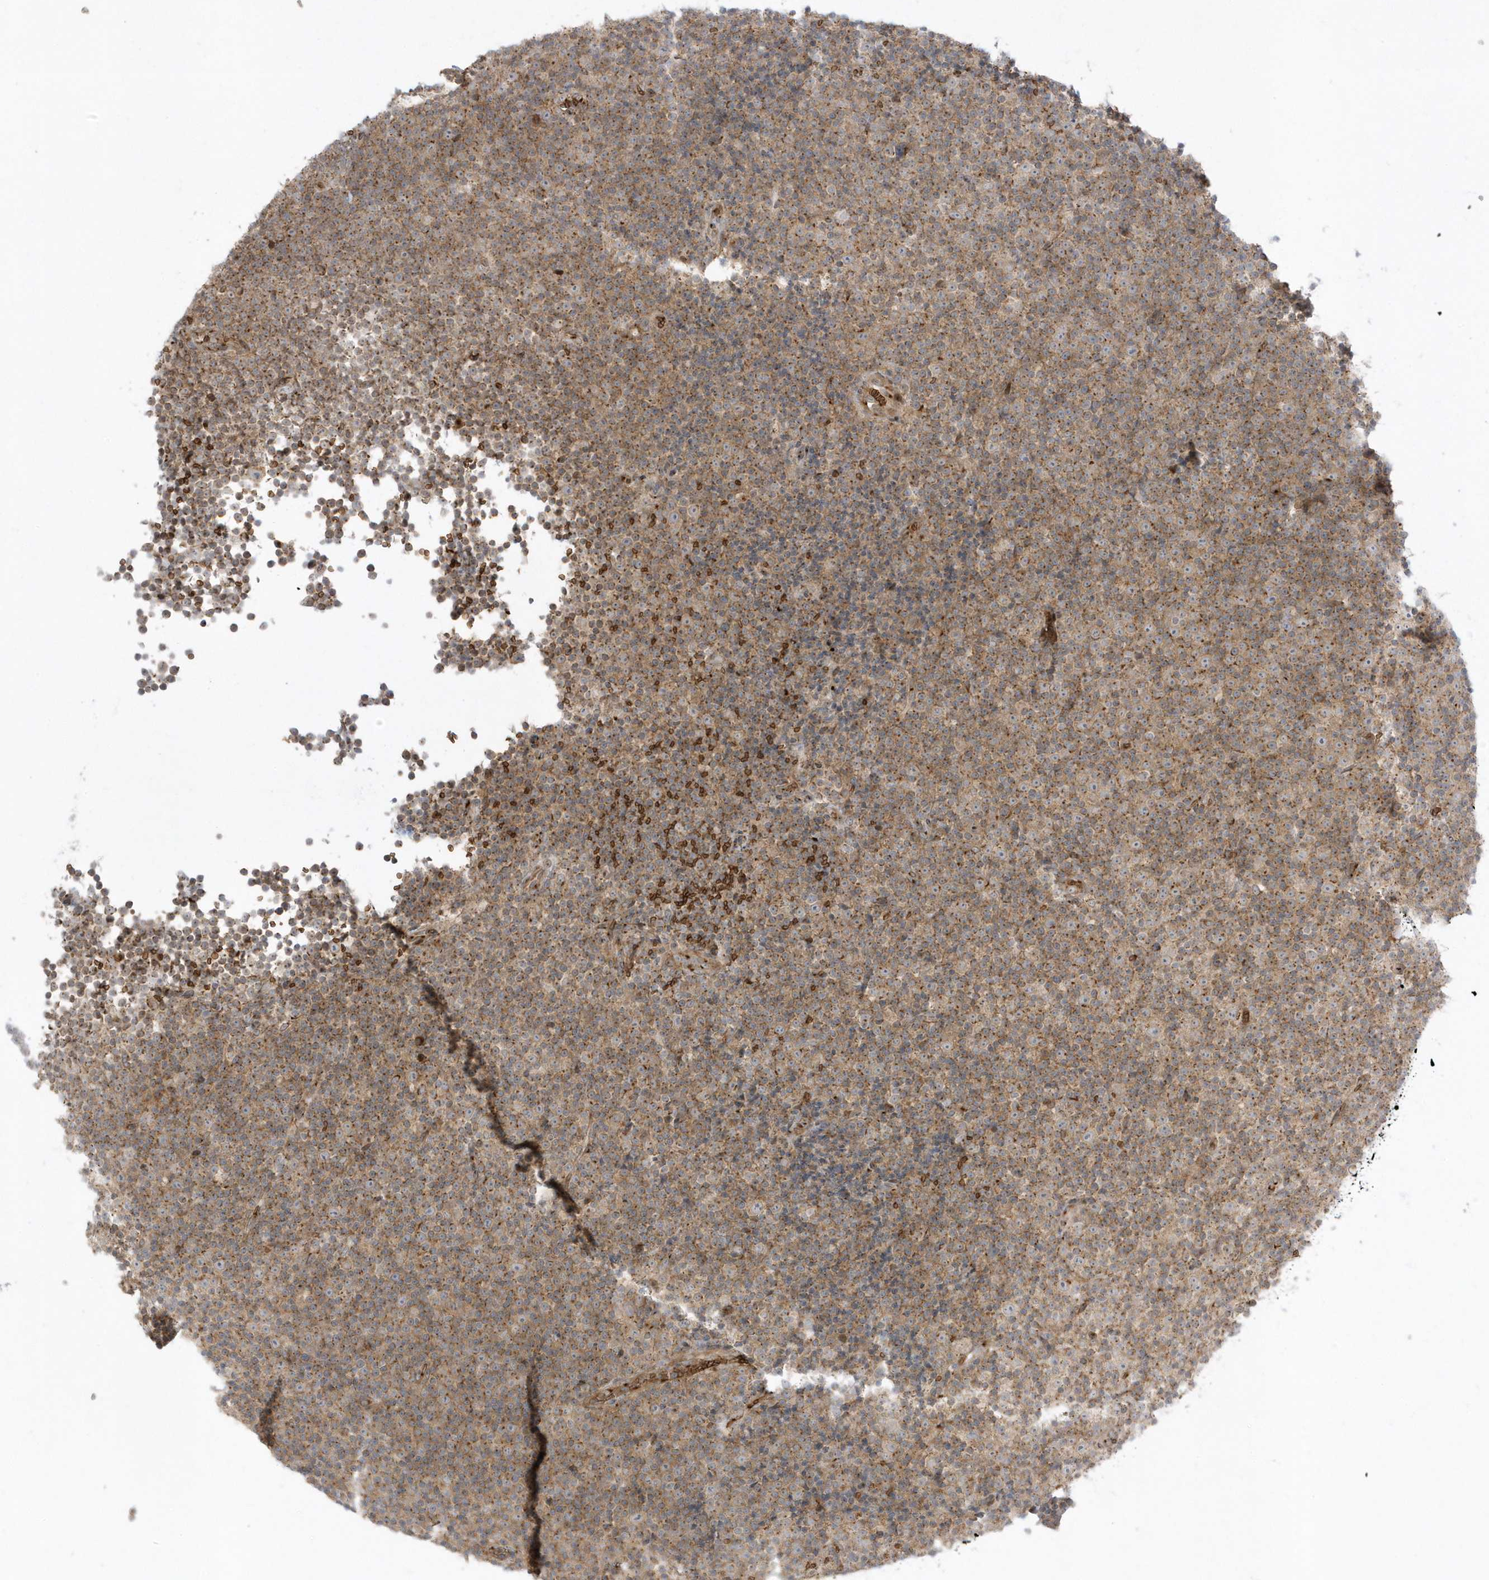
{"staining": {"intensity": "weak", "quantity": ">75%", "location": "cytoplasmic/membranous"}, "tissue": "lymphoma", "cell_type": "Tumor cells", "image_type": "cancer", "snomed": [{"axis": "morphology", "description": "Malignant lymphoma, non-Hodgkin's type, Low grade"}, {"axis": "topography", "description": "Lymph node"}], "caption": "Immunohistochemistry micrograph of human lymphoma stained for a protein (brown), which displays low levels of weak cytoplasmic/membranous expression in approximately >75% of tumor cells.", "gene": "RPP40", "patient": {"sex": "female", "age": 67}}